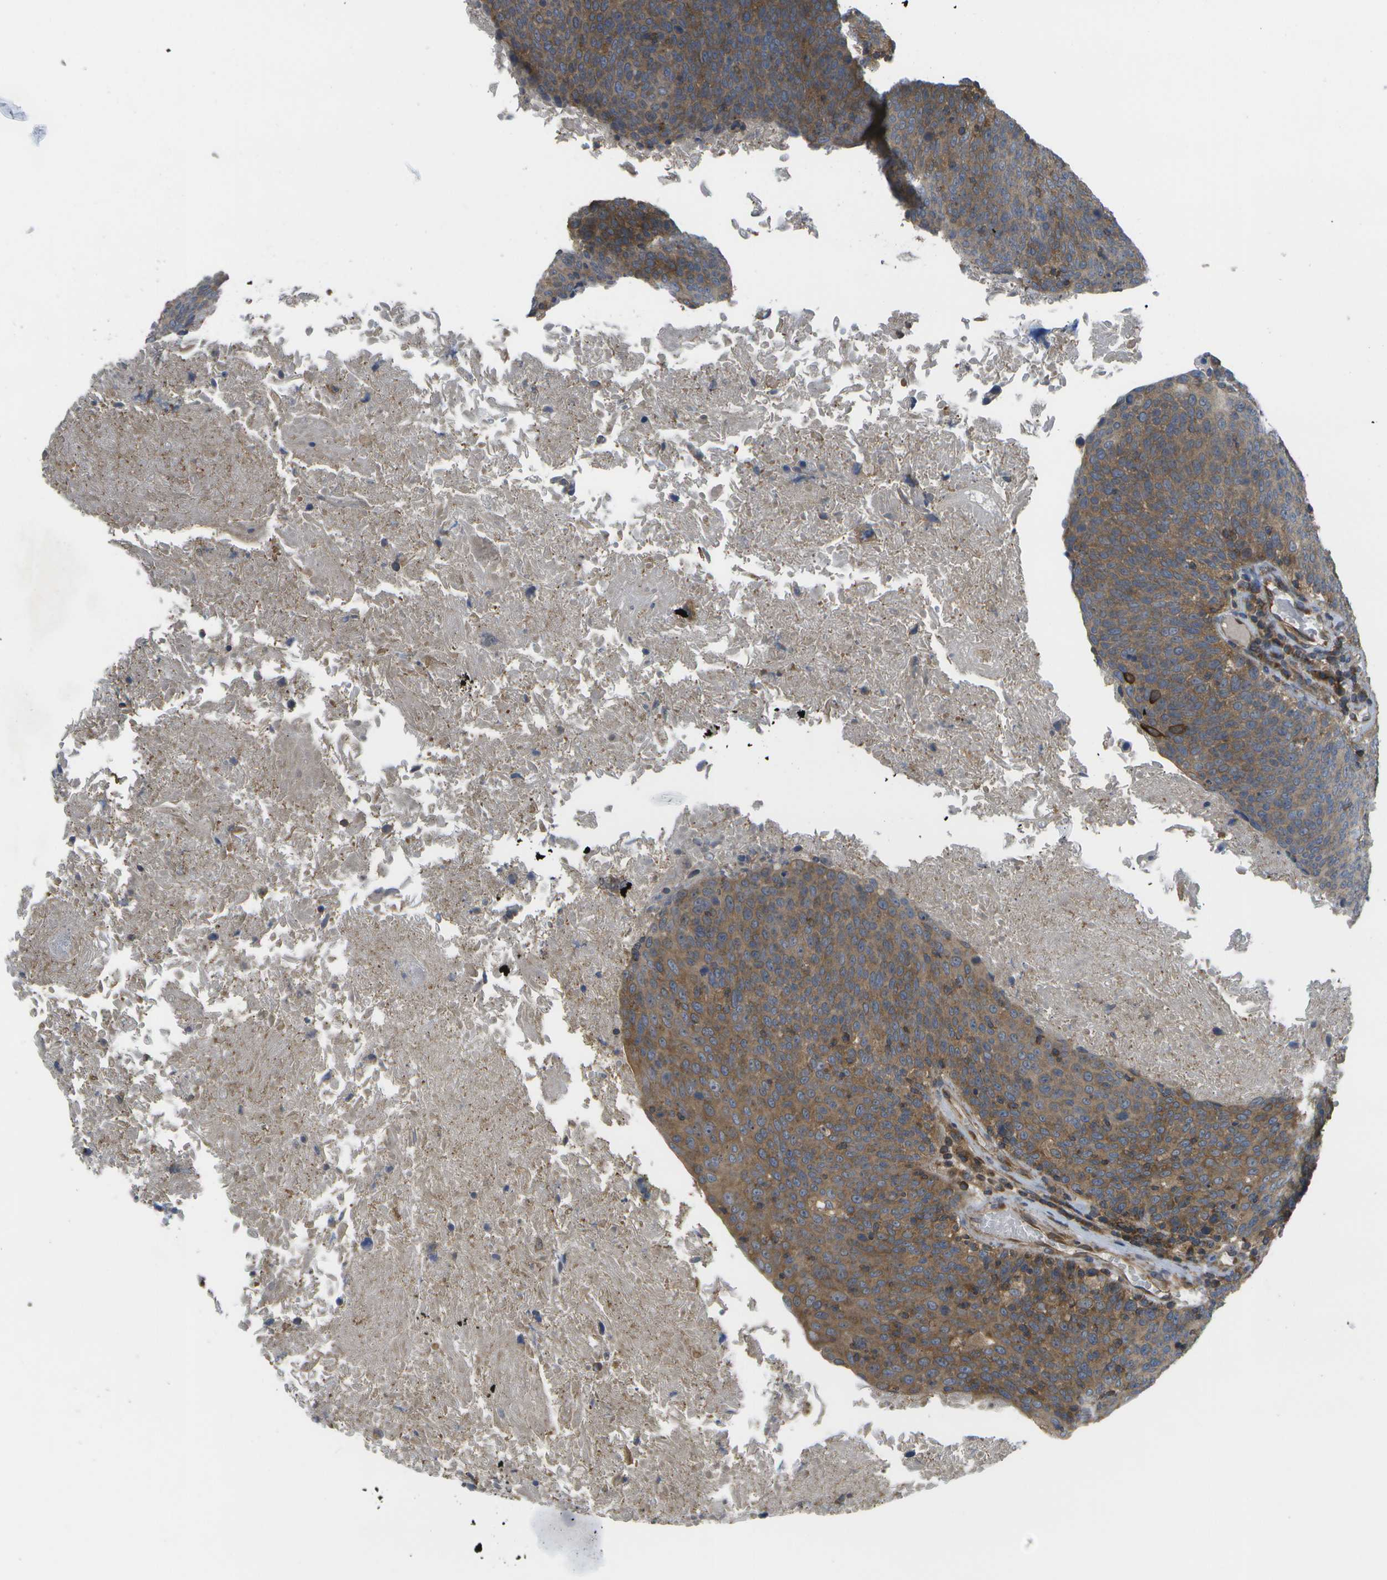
{"staining": {"intensity": "moderate", "quantity": ">75%", "location": "cytoplasmic/membranous"}, "tissue": "head and neck cancer", "cell_type": "Tumor cells", "image_type": "cancer", "snomed": [{"axis": "morphology", "description": "Squamous cell carcinoma, NOS"}, {"axis": "morphology", "description": "Squamous cell carcinoma, metastatic, NOS"}, {"axis": "topography", "description": "Lymph node"}, {"axis": "topography", "description": "Head-Neck"}], "caption": "Immunohistochemical staining of human metastatic squamous cell carcinoma (head and neck) shows medium levels of moderate cytoplasmic/membranous staining in approximately >75% of tumor cells.", "gene": "DPM3", "patient": {"sex": "male", "age": 62}}